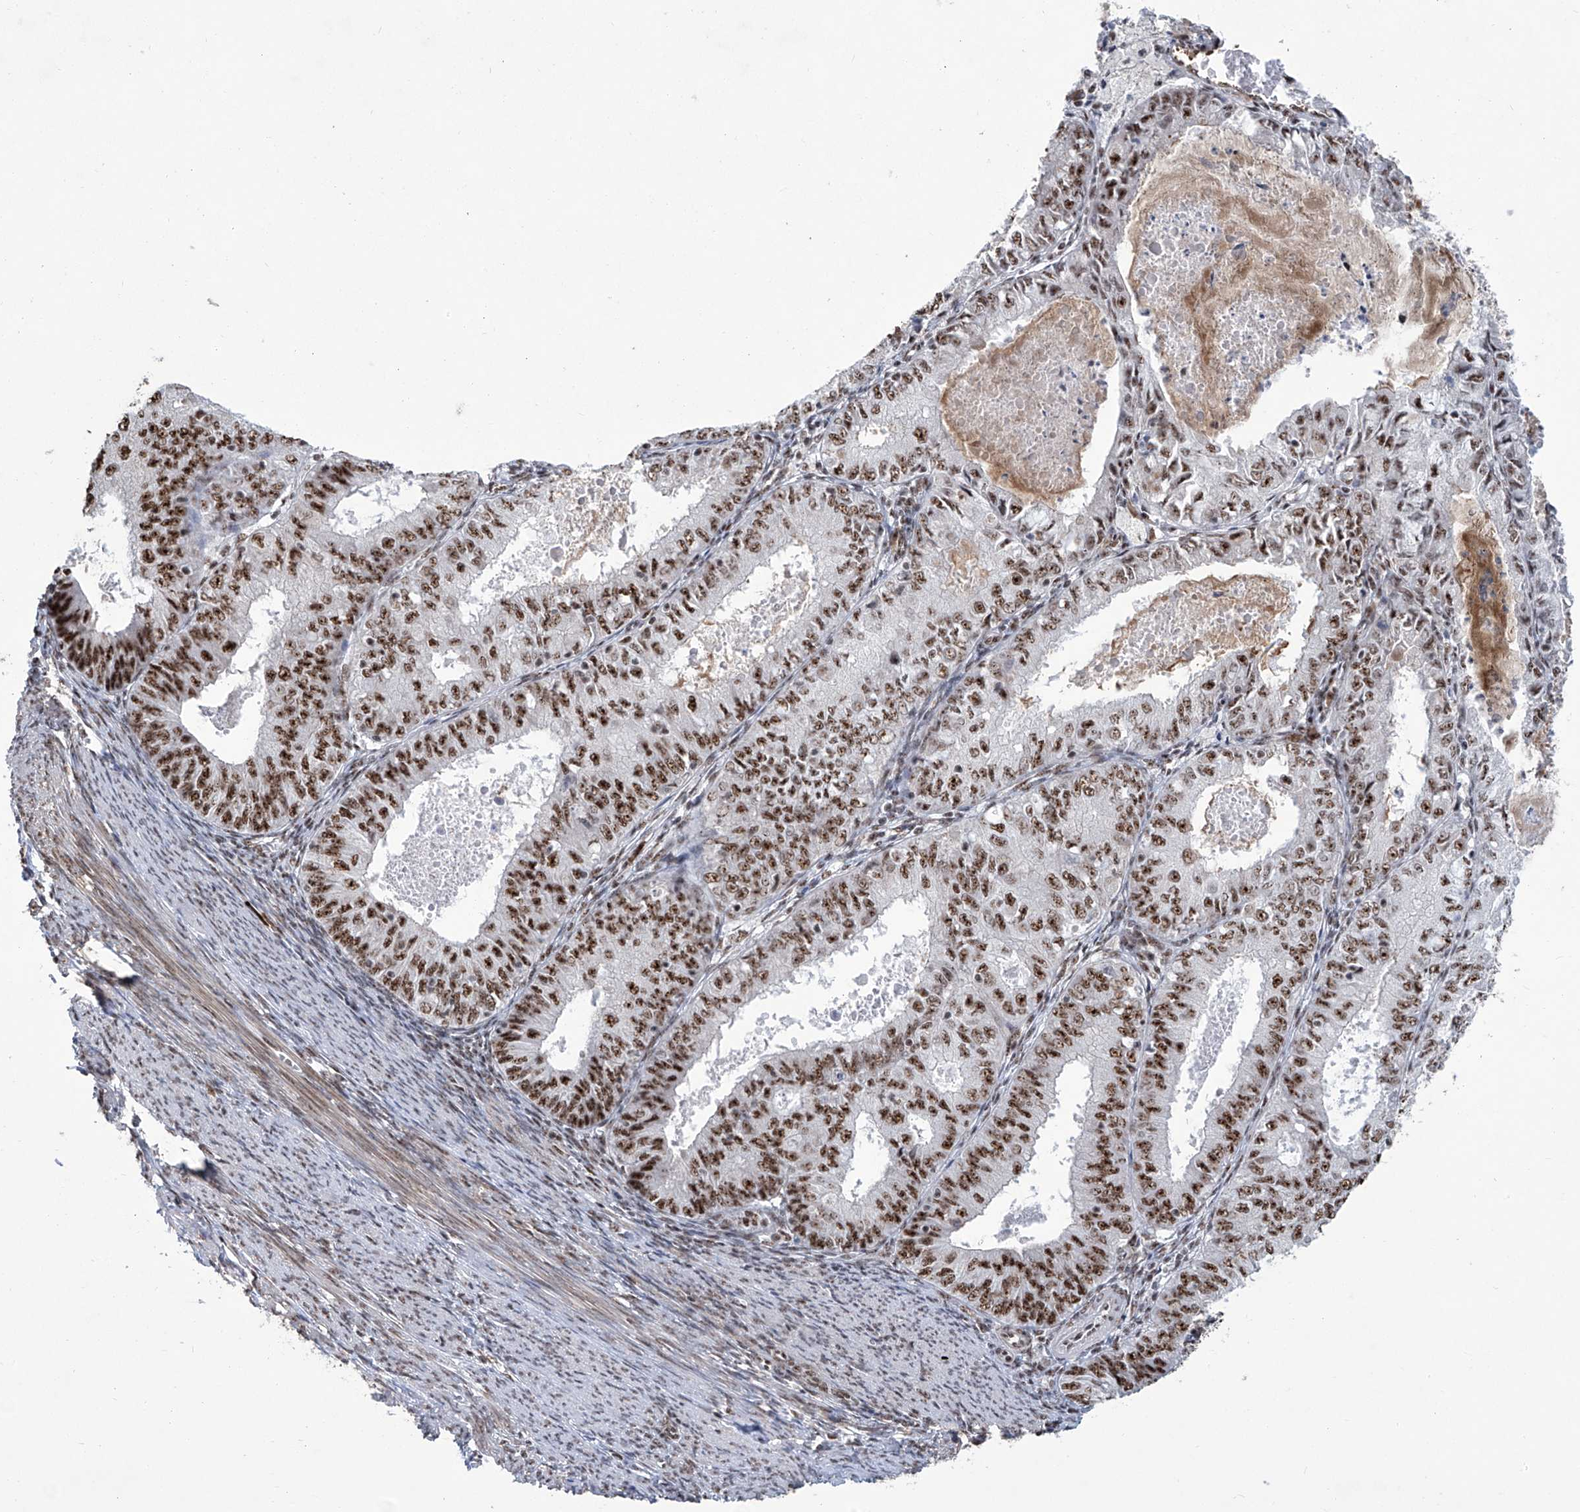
{"staining": {"intensity": "strong", "quantity": ">75%", "location": "nuclear"}, "tissue": "endometrial cancer", "cell_type": "Tumor cells", "image_type": "cancer", "snomed": [{"axis": "morphology", "description": "Adenocarcinoma, NOS"}, {"axis": "topography", "description": "Endometrium"}], "caption": "Protein staining by immunohistochemistry displays strong nuclear staining in about >75% of tumor cells in endometrial adenocarcinoma. The staining was performed using DAB (3,3'-diaminobenzidine), with brown indicating positive protein expression. Nuclei are stained blue with hematoxylin.", "gene": "FBXL4", "patient": {"sex": "female", "age": 57}}